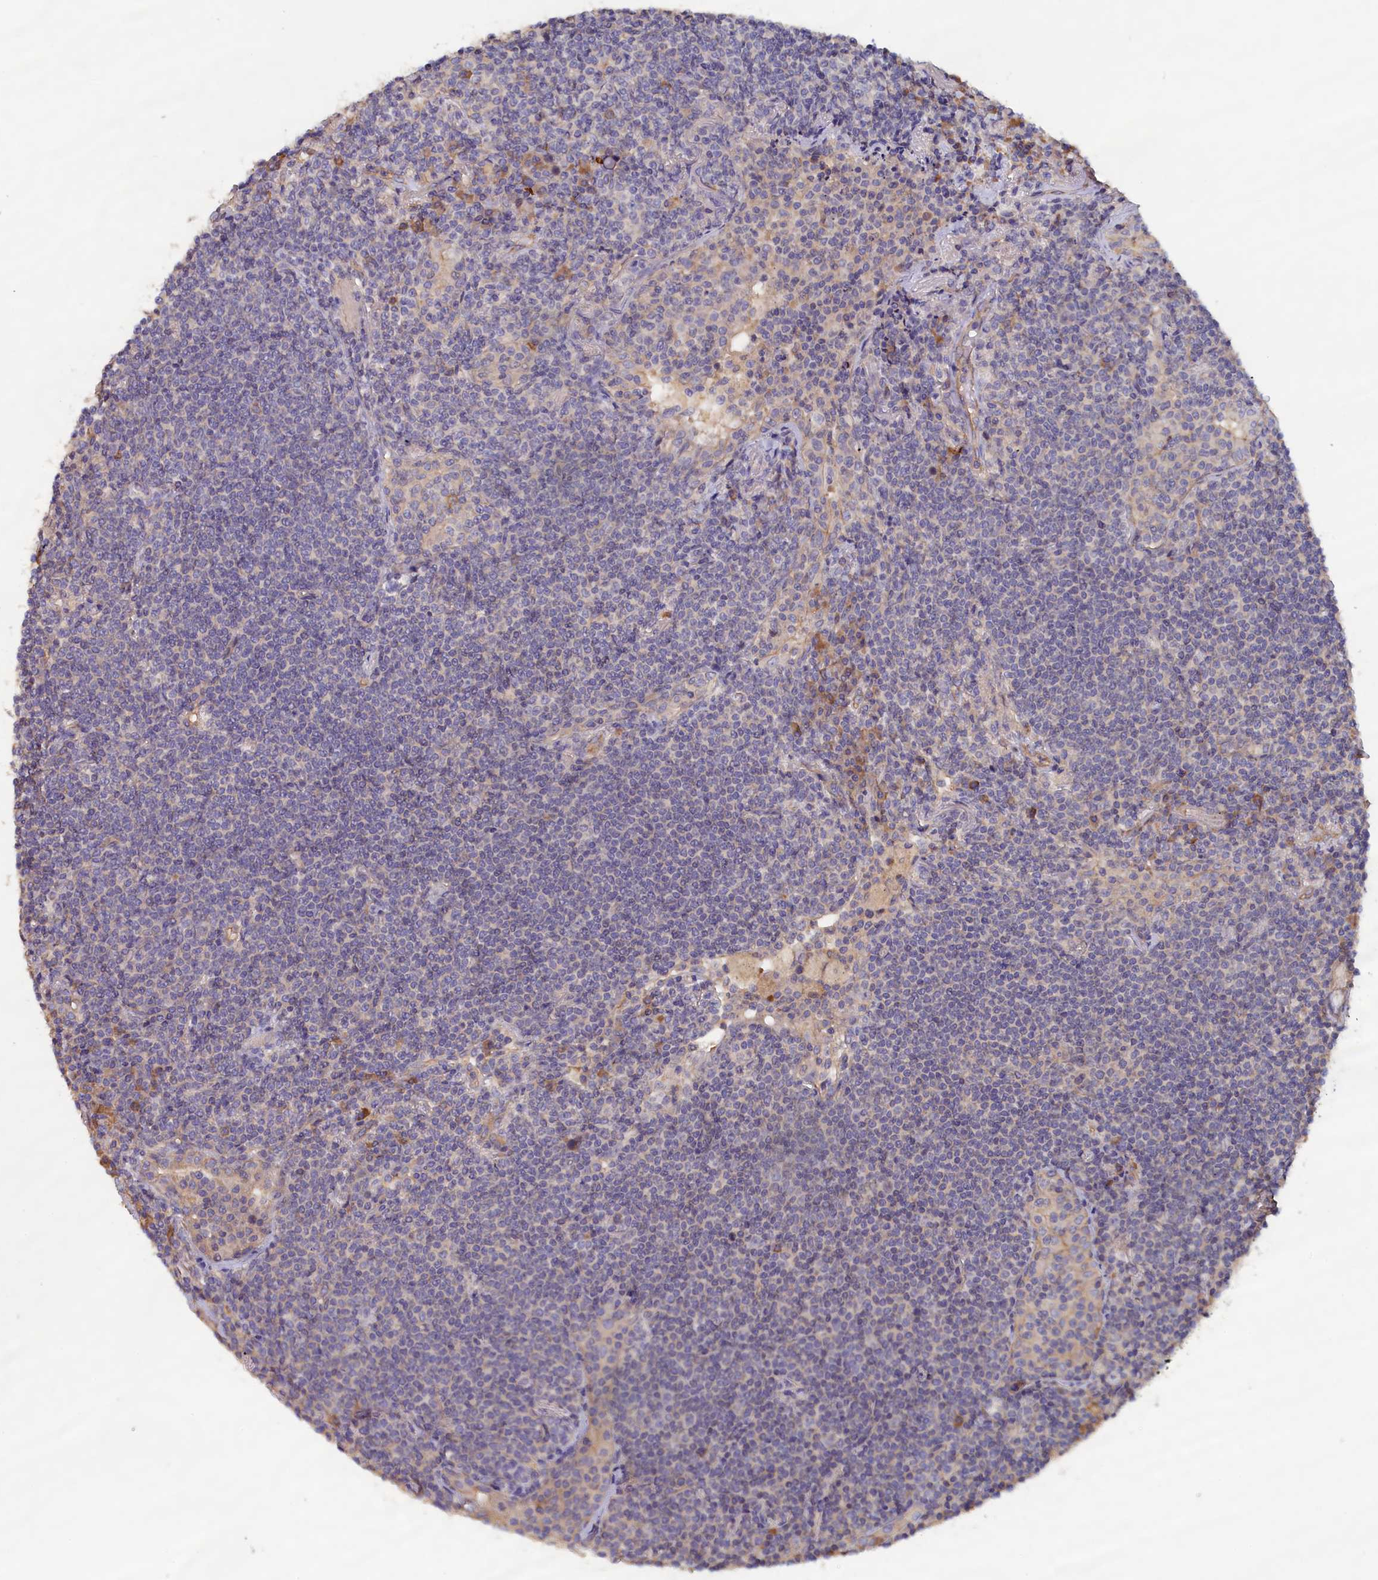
{"staining": {"intensity": "negative", "quantity": "none", "location": "none"}, "tissue": "lymphoma", "cell_type": "Tumor cells", "image_type": "cancer", "snomed": [{"axis": "morphology", "description": "Malignant lymphoma, non-Hodgkin's type, Low grade"}, {"axis": "topography", "description": "Lung"}], "caption": "A high-resolution image shows IHC staining of lymphoma, which demonstrates no significant expression in tumor cells. (DAB (3,3'-diaminobenzidine) immunohistochemistry with hematoxylin counter stain).", "gene": "ANKRD2", "patient": {"sex": "female", "age": 71}}